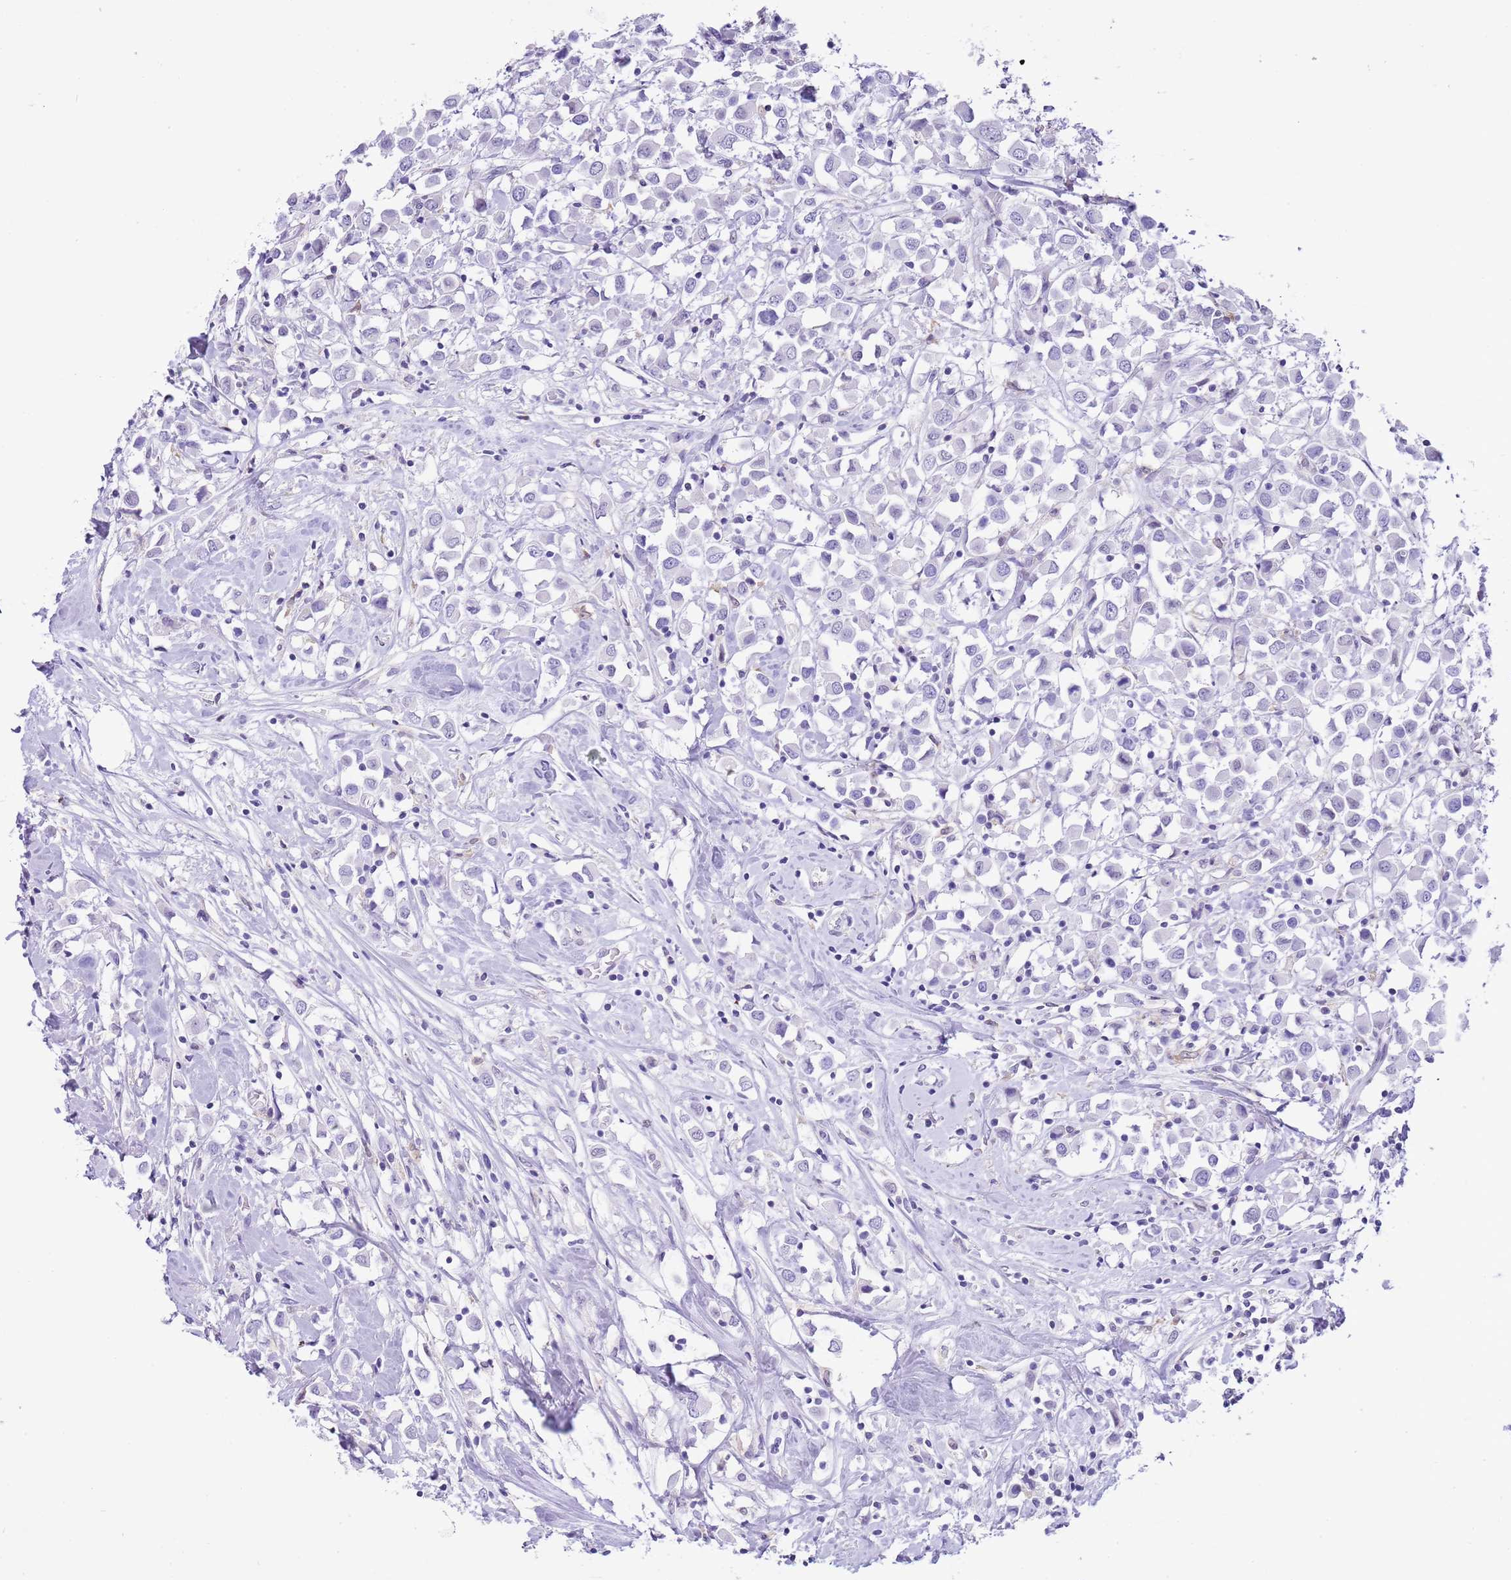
{"staining": {"intensity": "negative", "quantity": "none", "location": "none"}, "tissue": "breast cancer", "cell_type": "Tumor cells", "image_type": "cancer", "snomed": [{"axis": "morphology", "description": "Duct carcinoma"}, {"axis": "topography", "description": "Breast"}], "caption": "This is an immunohistochemistry micrograph of breast invasive ductal carcinoma. There is no expression in tumor cells.", "gene": "PPP1R17", "patient": {"sex": "female", "age": 61}}